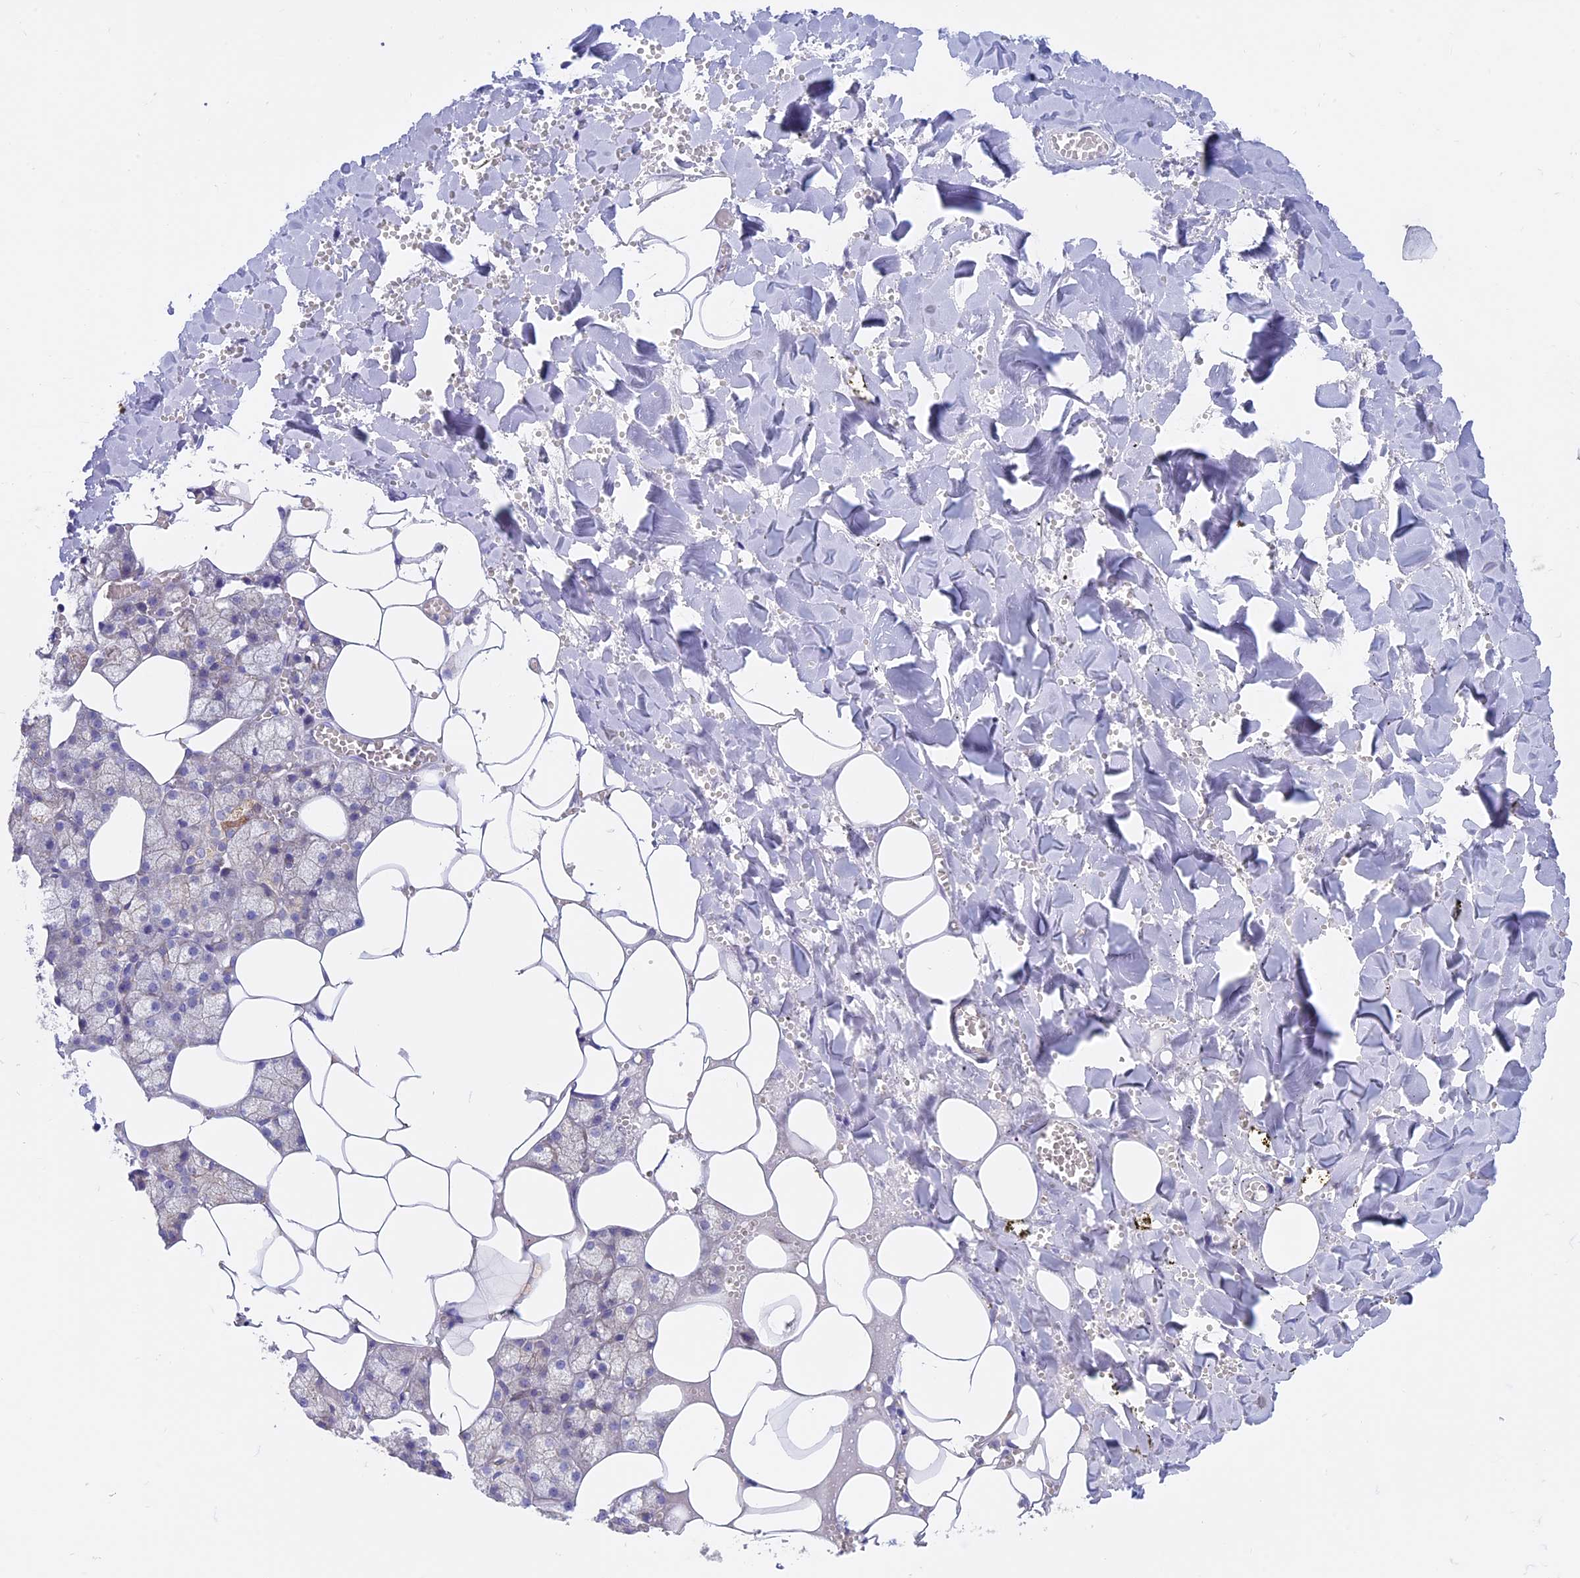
{"staining": {"intensity": "moderate", "quantity": "<25%", "location": "cytoplasmic/membranous"}, "tissue": "salivary gland", "cell_type": "Glandular cells", "image_type": "normal", "snomed": [{"axis": "morphology", "description": "Normal tissue, NOS"}, {"axis": "topography", "description": "Salivary gland"}], "caption": "Immunohistochemistry of unremarkable salivary gland reveals low levels of moderate cytoplasmic/membranous staining in approximately <25% of glandular cells.", "gene": "ETFDH", "patient": {"sex": "male", "age": 62}}